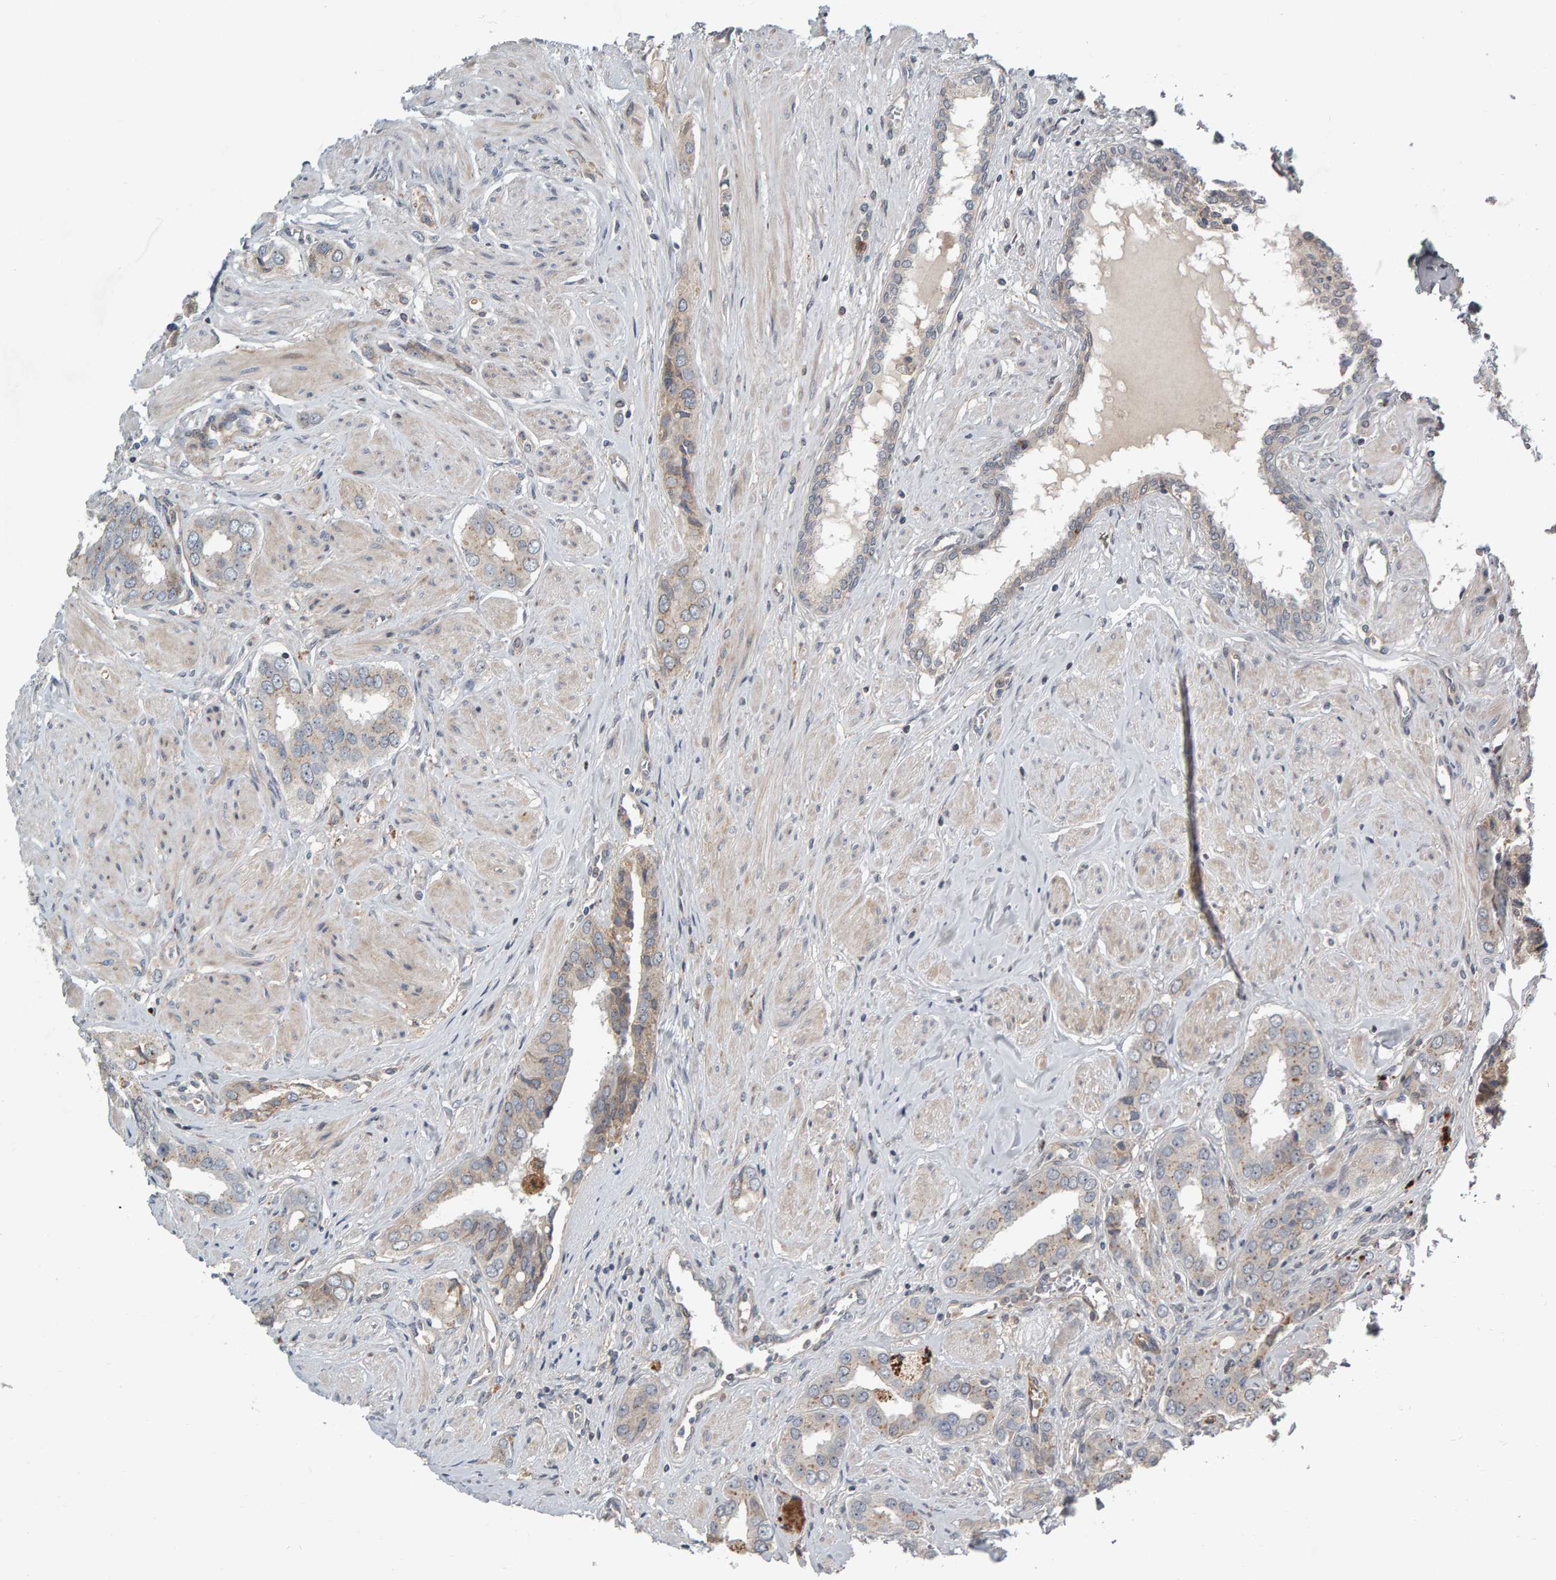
{"staining": {"intensity": "weak", "quantity": "<25%", "location": "cytoplasmic/membranous"}, "tissue": "prostate cancer", "cell_type": "Tumor cells", "image_type": "cancer", "snomed": [{"axis": "morphology", "description": "Adenocarcinoma, High grade"}, {"axis": "topography", "description": "Prostate"}], "caption": "The histopathology image demonstrates no significant staining in tumor cells of prostate cancer.", "gene": "ZNF160", "patient": {"sex": "male", "age": 52}}